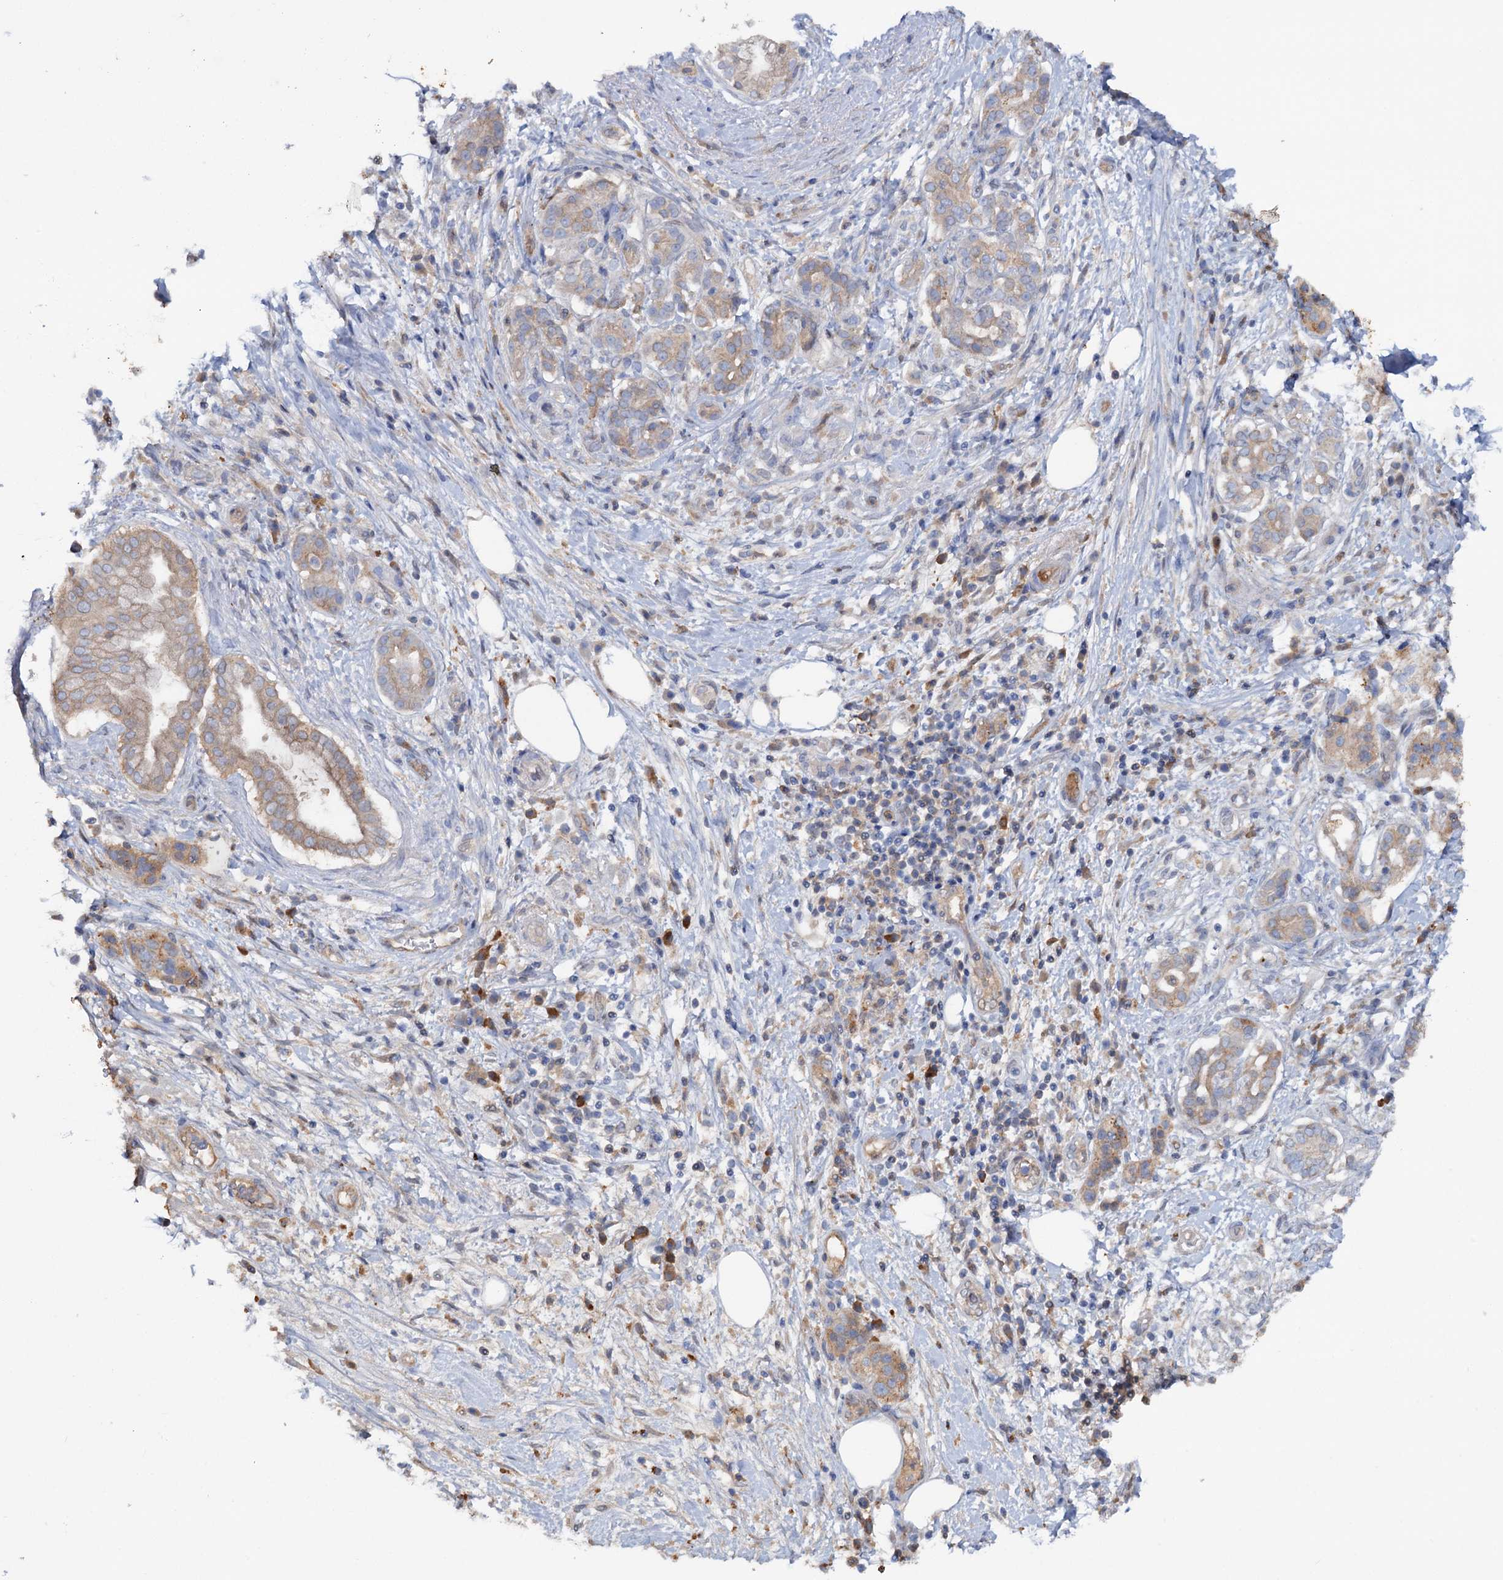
{"staining": {"intensity": "weak", "quantity": "25%-75%", "location": "cytoplasmic/membranous"}, "tissue": "pancreatic cancer", "cell_type": "Tumor cells", "image_type": "cancer", "snomed": [{"axis": "morphology", "description": "Adenocarcinoma, NOS"}, {"axis": "topography", "description": "Pancreas"}], "caption": "This is an image of immunohistochemistry staining of pancreatic adenocarcinoma, which shows weak expression in the cytoplasmic/membranous of tumor cells.", "gene": "IL17RD", "patient": {"sex": "female", "age": 73}}